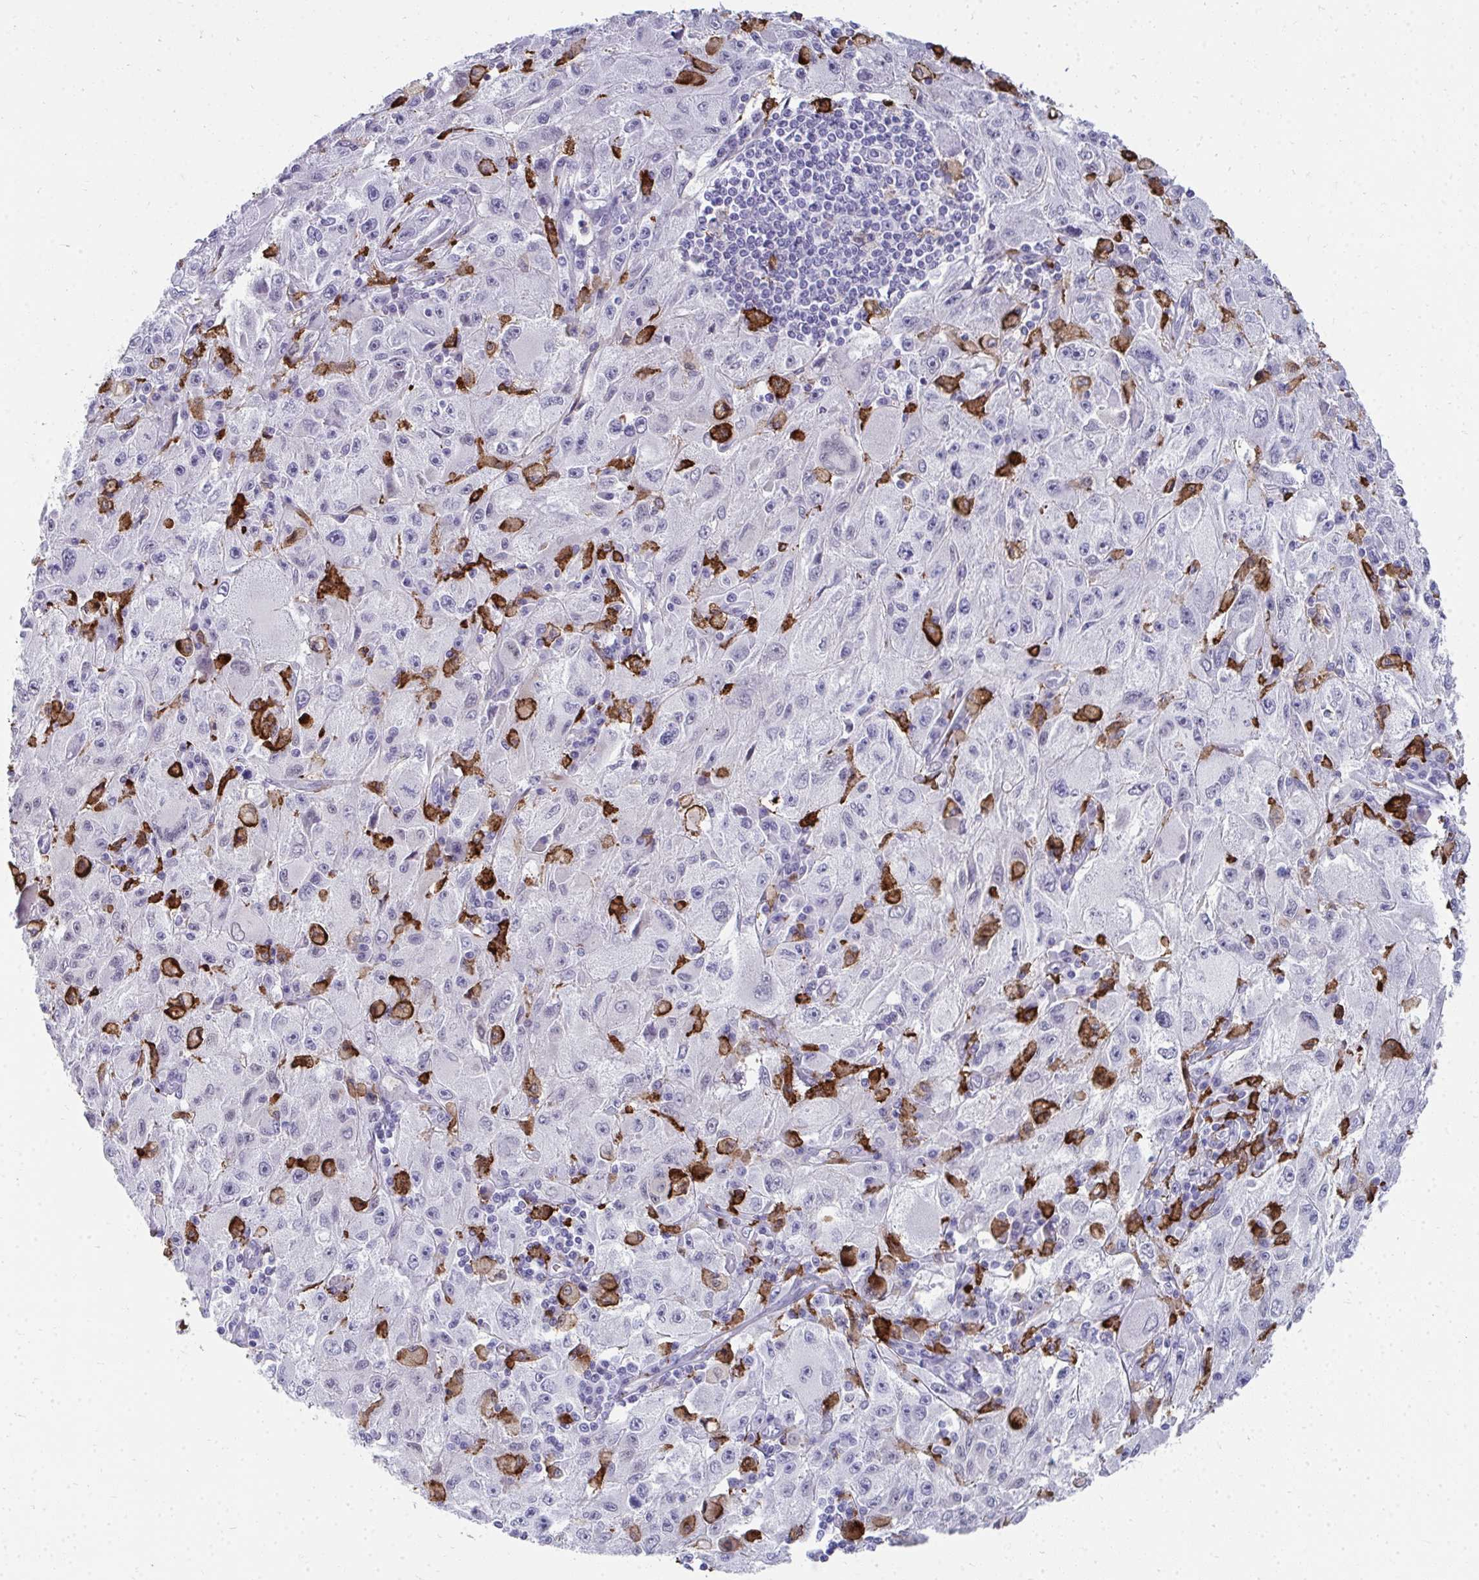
{"staining": {"intensity": "negative", "quantity": "none", "location": "none"}, "tissue": "melanoma", "cell_type": "Tumor cells", "image_type": "cancer", "snomed": [{"axis": "morphology", "description": "Malignant melanoma, Metastatic site"}, {"axis": "topography", "description": "Skin"}], "caption": "Malignant melanoma (metastatic site) stained for a protein using immunohistochemistry (IHC) reveals no expression tumor cells.", "gene": "CD163", "patient": {"sex": "male", "age": 53}}